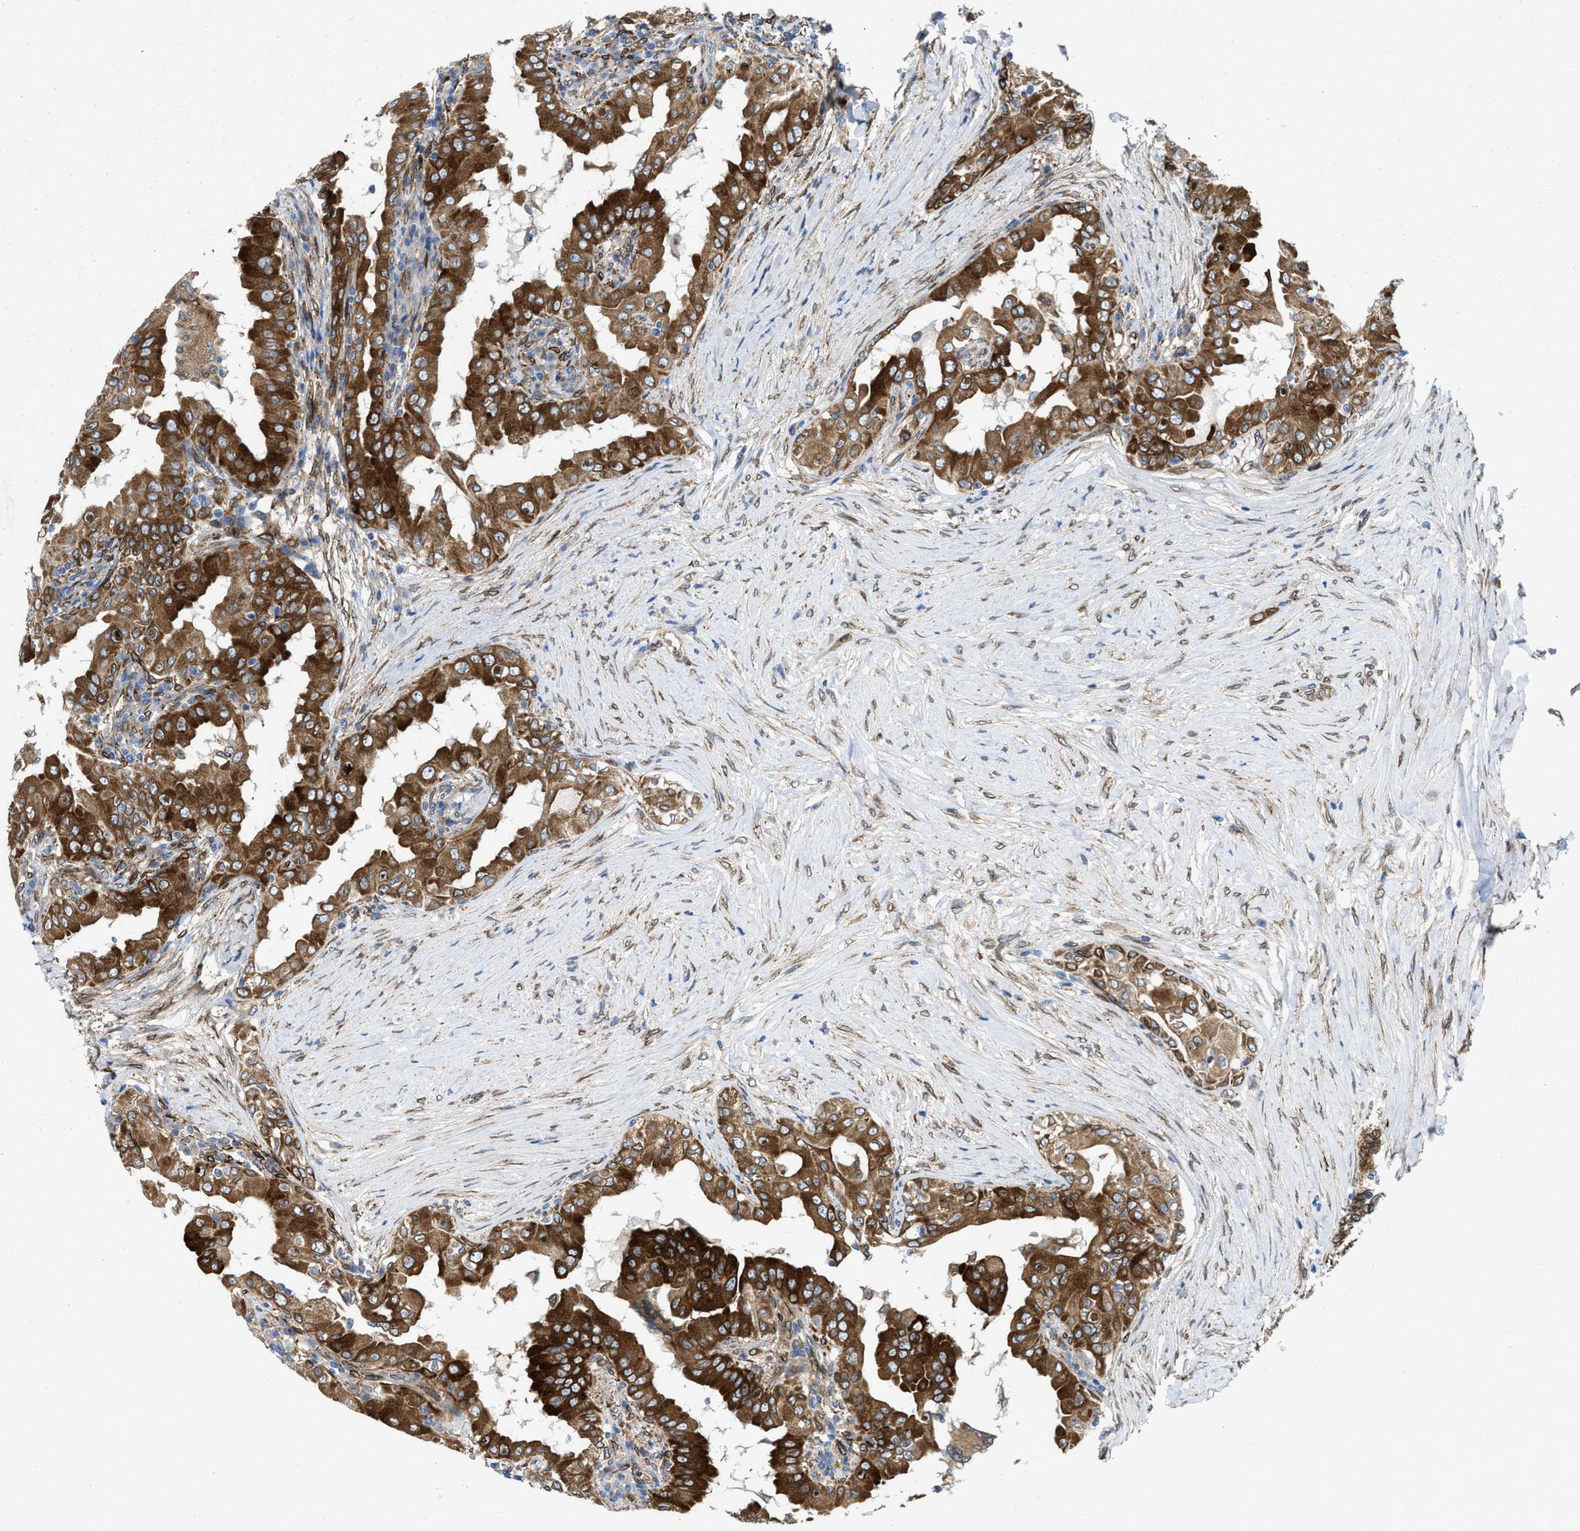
{"staining": {"intensity": "strong", "quantity": ">75%", "location": "cytoplasmic/membranous"}, "tissue": "thyroid cancer", "cell_type": "Tumor cells", "image_type": "cancer", "snomed": [{"axis": "morphology", "description": "Papillary adenocarcinoma, NOS"}, {"axis": "topography", "description": "Thyroid gland"}], "caption": "Thyroid cancer (papillary adenocarcinoma) tissue shows strong cytoplasmic/membranous positivity in about >75% of tumor cells The staining is performed using DAB brown chromogen to label protein expression. The nuclei are counter-stained blue using hematoxylin.", "gene": "ERLIN2", "patient": {"sex": "male", "age": 33}}